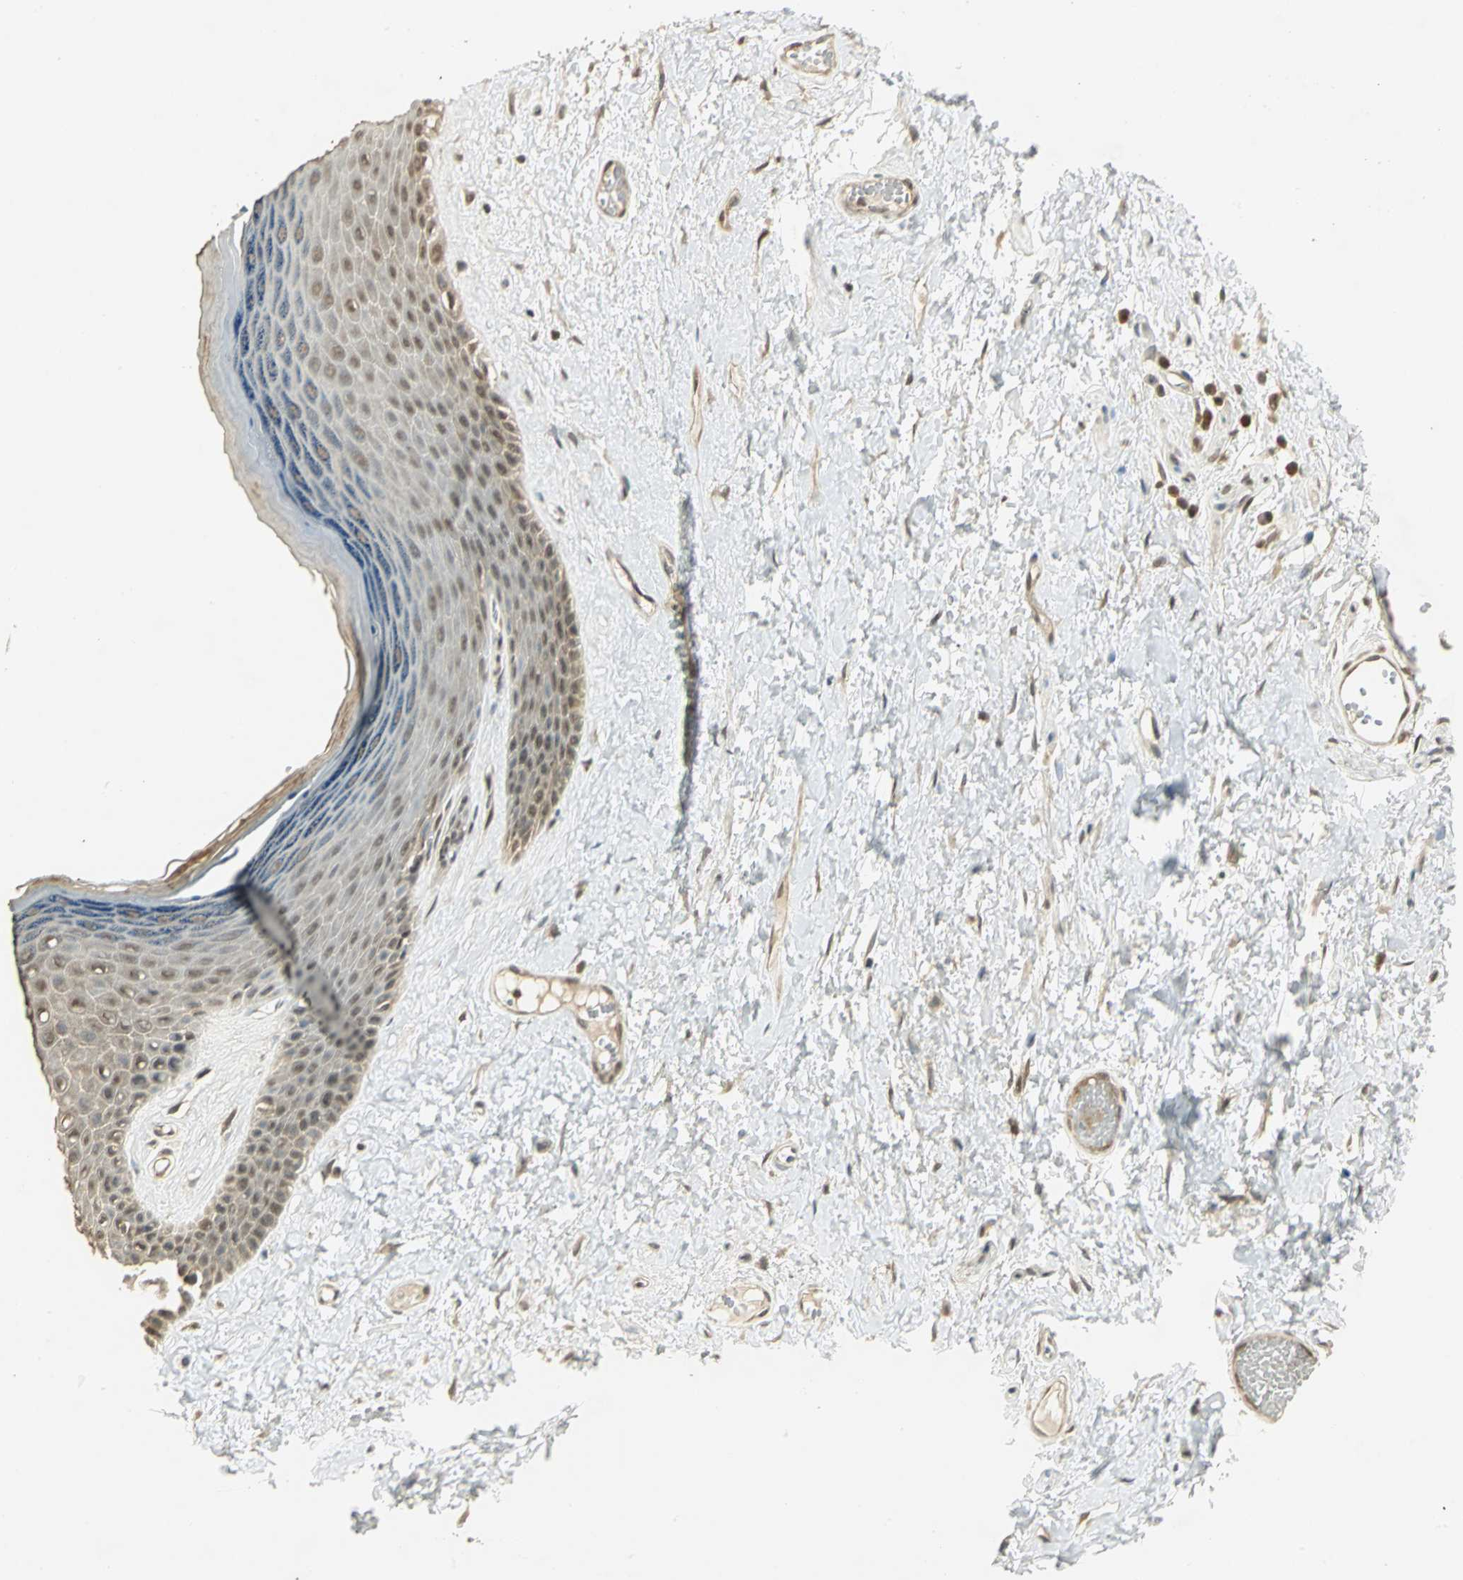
{"staining": {"intensity": "weak", "quantity": ">75%", "location": "cytoplasmic/membranous,nuclear"}, "tissue": "skin", "cell_type": "Epidermal cells", "image_type": "normal", "snomed": [{"axis": "morphology", "description": "Normal tissue, NOS"}, {"axis": "morphology", "description": "Inflammation, NOS"}, {"axis": "topography", "description": "Vulva"}], "caption": "Skin stained with DAB immunohistochemistry (IHC) displays low levels of weak cytoplasmic/membranous,nuclear positivity in about >75% of epidermal cells.", "gene": "CDC34", "patient": {"sex": "female", "age": 84}}